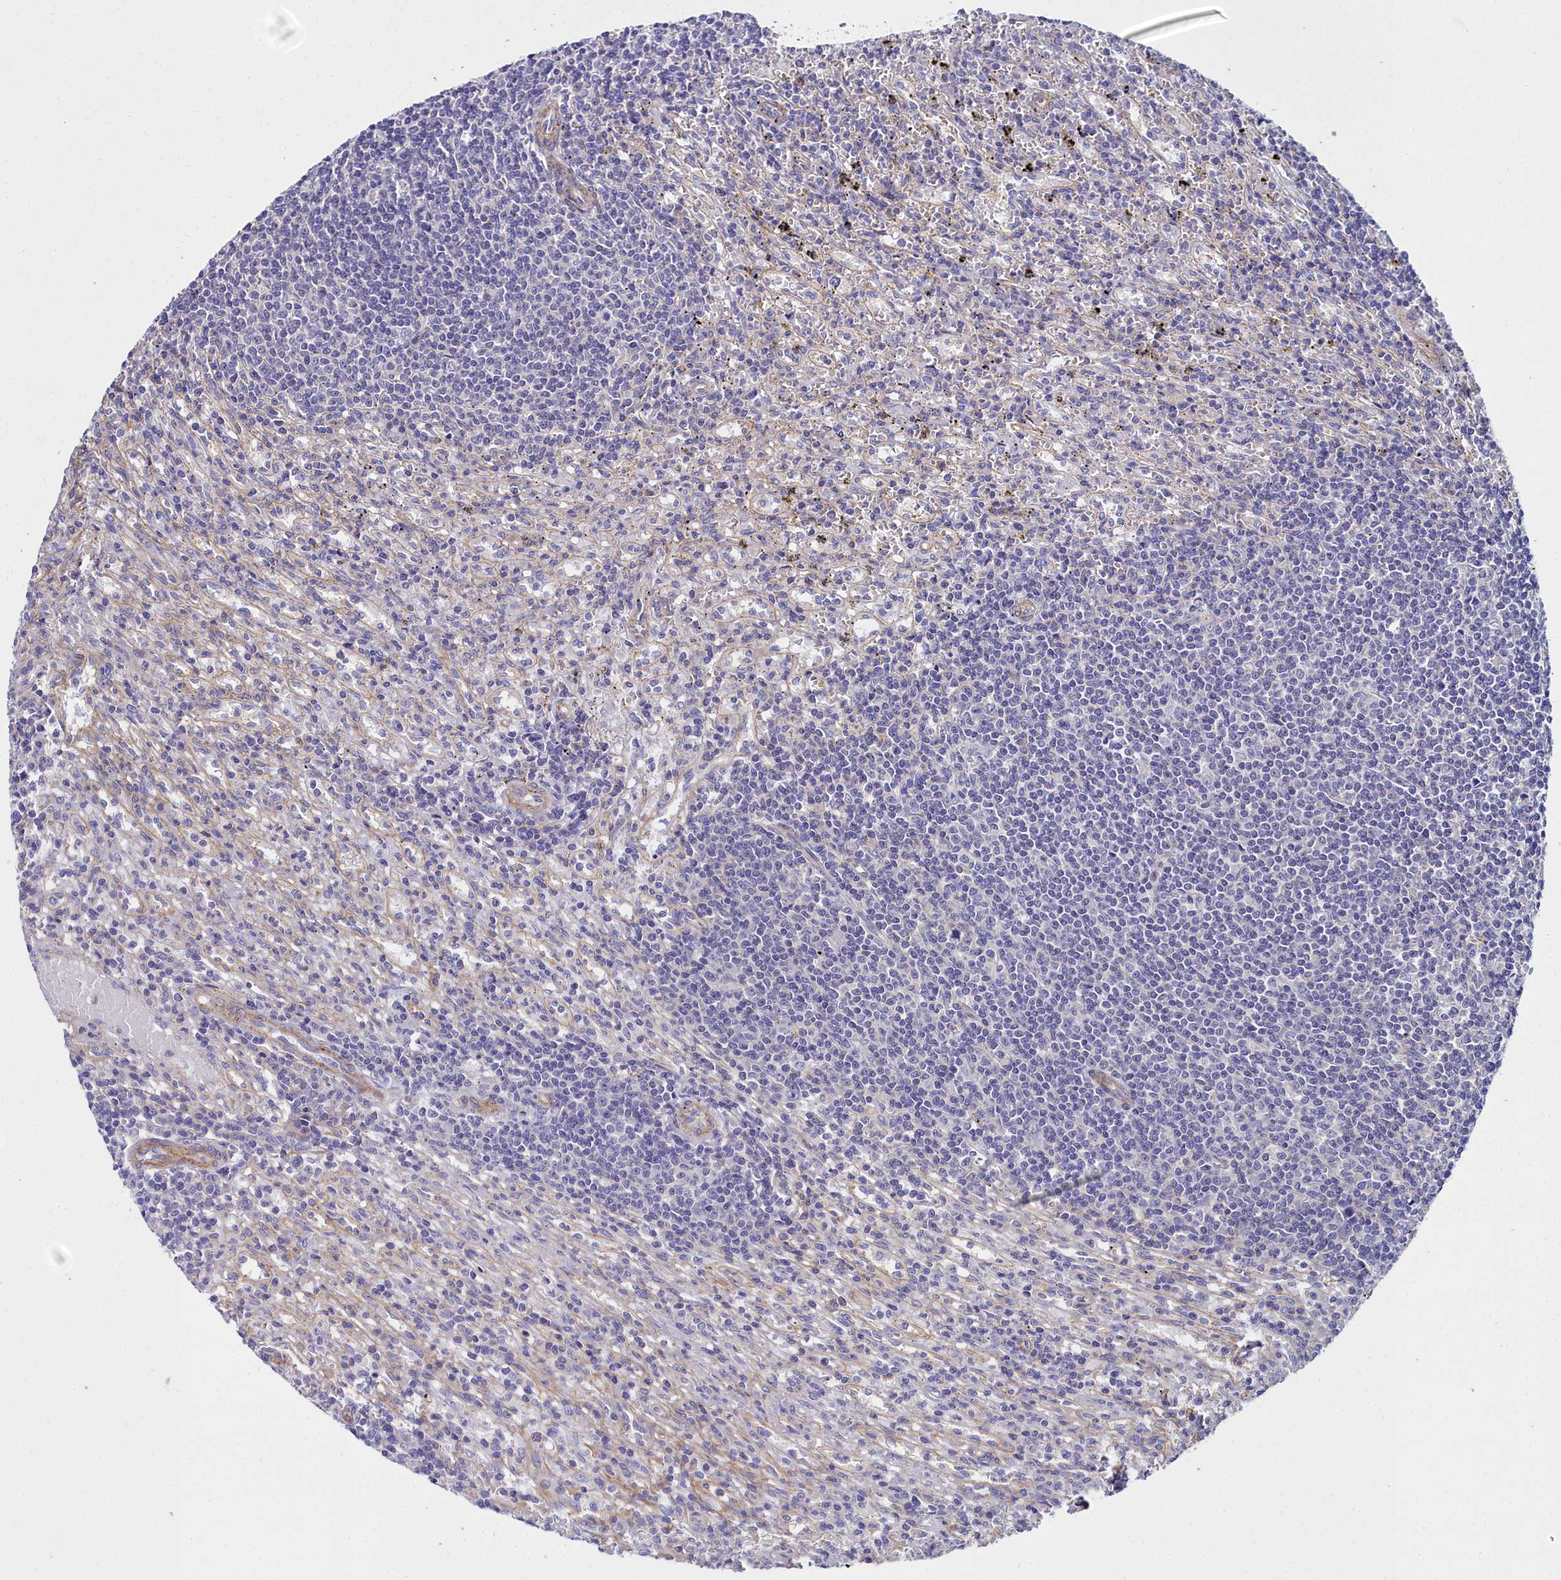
{"staining": {"intensity": "negative", "quantity": "none", "location": "none"}, "tissue": "lymphoma", "cell_type": "Tumor cells", "image_type": "cancer", "snomed": [{"axis": "morphology", "description": "Malignant lymphoma, non-Hodgkin's type, Low grade"}, {"axis": "topography", "description": "Spleen"}], "caption": "IHC of human lymphoma demonstrates no positivity in tumor cells.", "gene": "FADS3", "patient": {"sex": "male", "age": 76}}